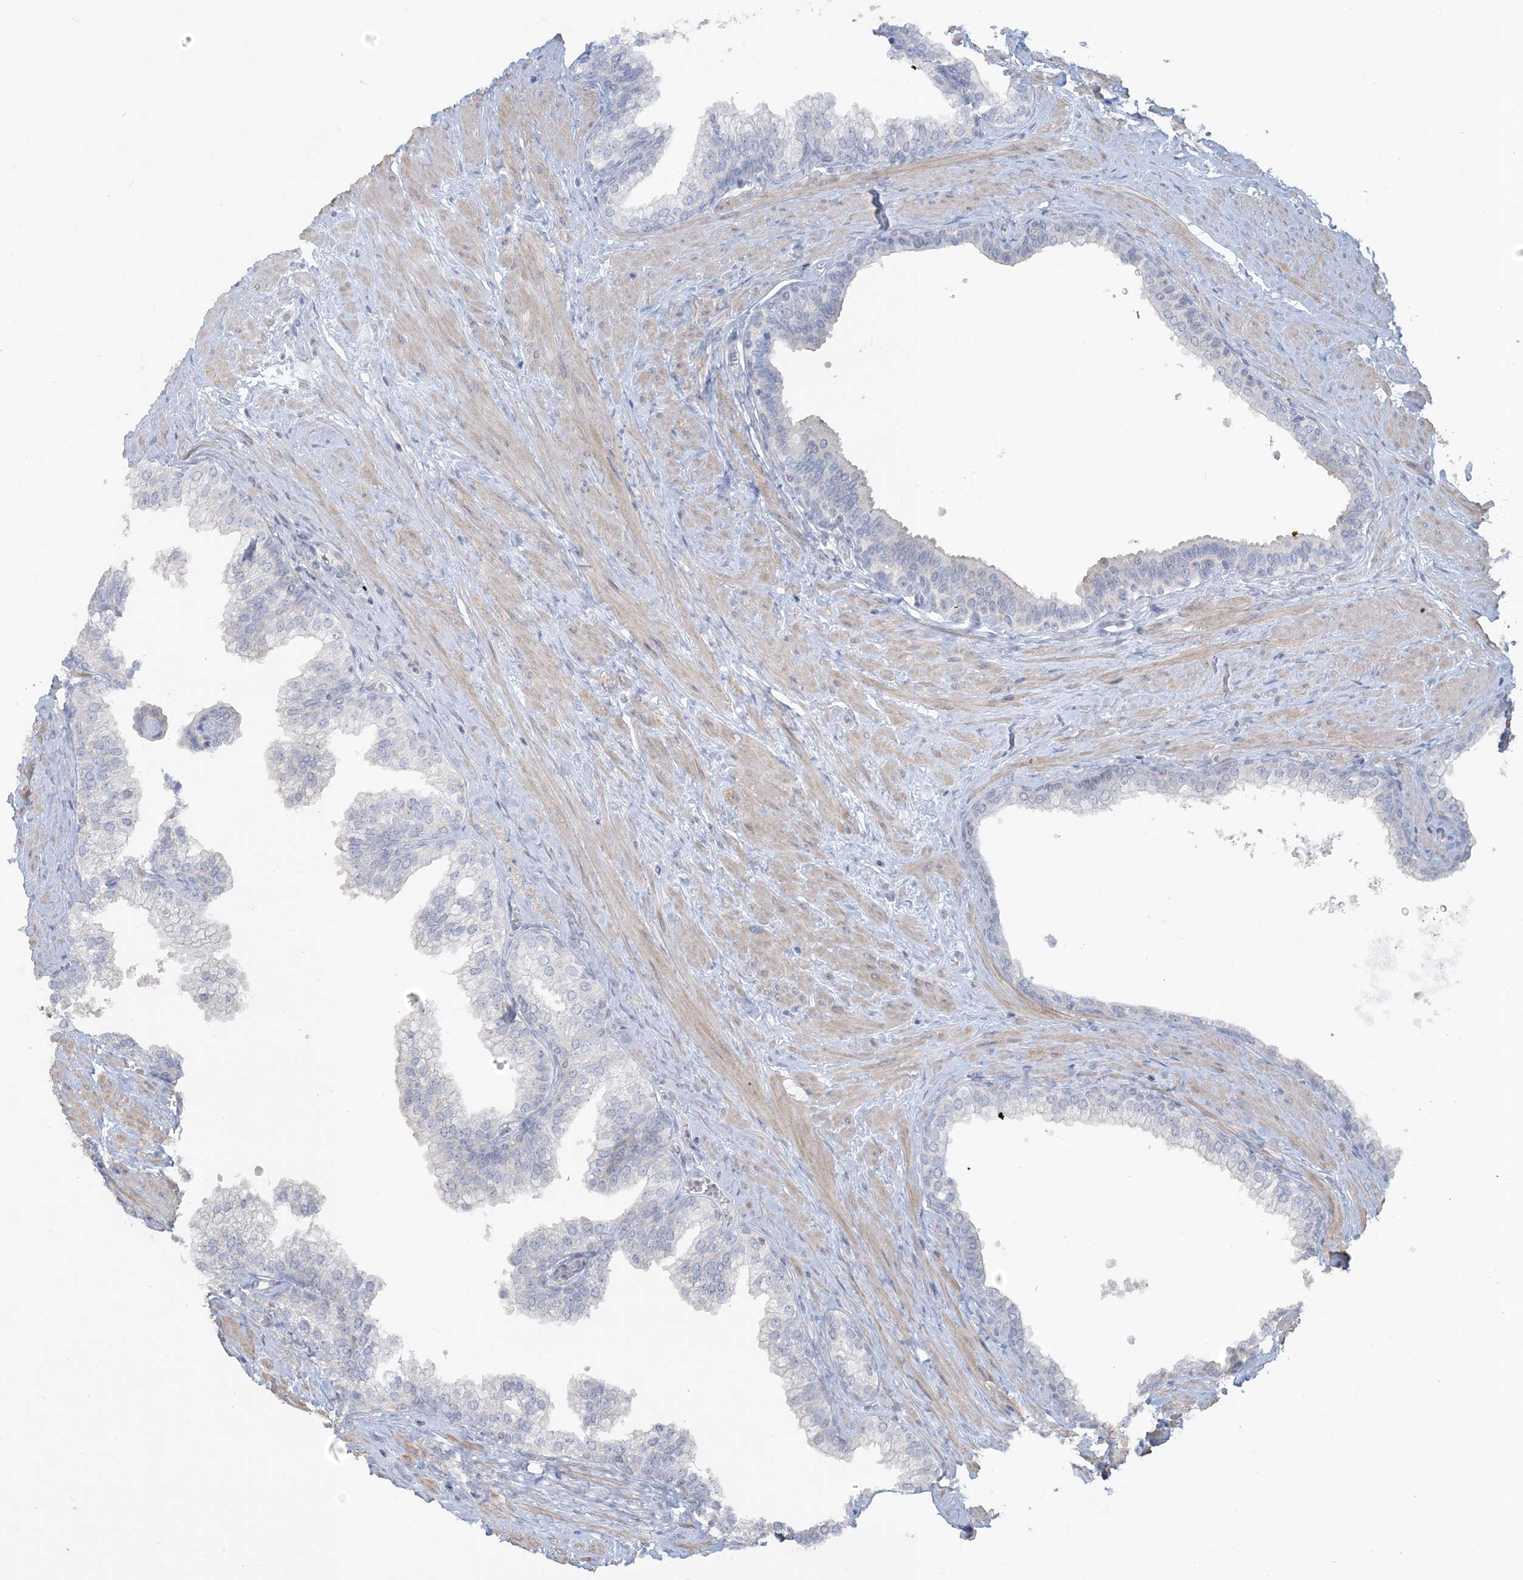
{"staining": {"intensity": "negative", "quantity": "none", "location": "none"}, "tissue": "prostate", "cell_type": "Glandular cells", "image_type": "normal", "snomed": [{"axis": "morphology", "description": "Normal tissue, NOS"}, {"axis": "morphology", "description": "Urothelial carcinoma, Low grade"}, {"axis": "topography", "description": "Urinary bladder"}, {"axis": "topography", "description": "Prostate"}], "caption": "Immunohistochemistry of normal prostate displays no expression in glandular cells.", "gene": "NPHS2", "patient": {"sex": "male", "age": 60}}